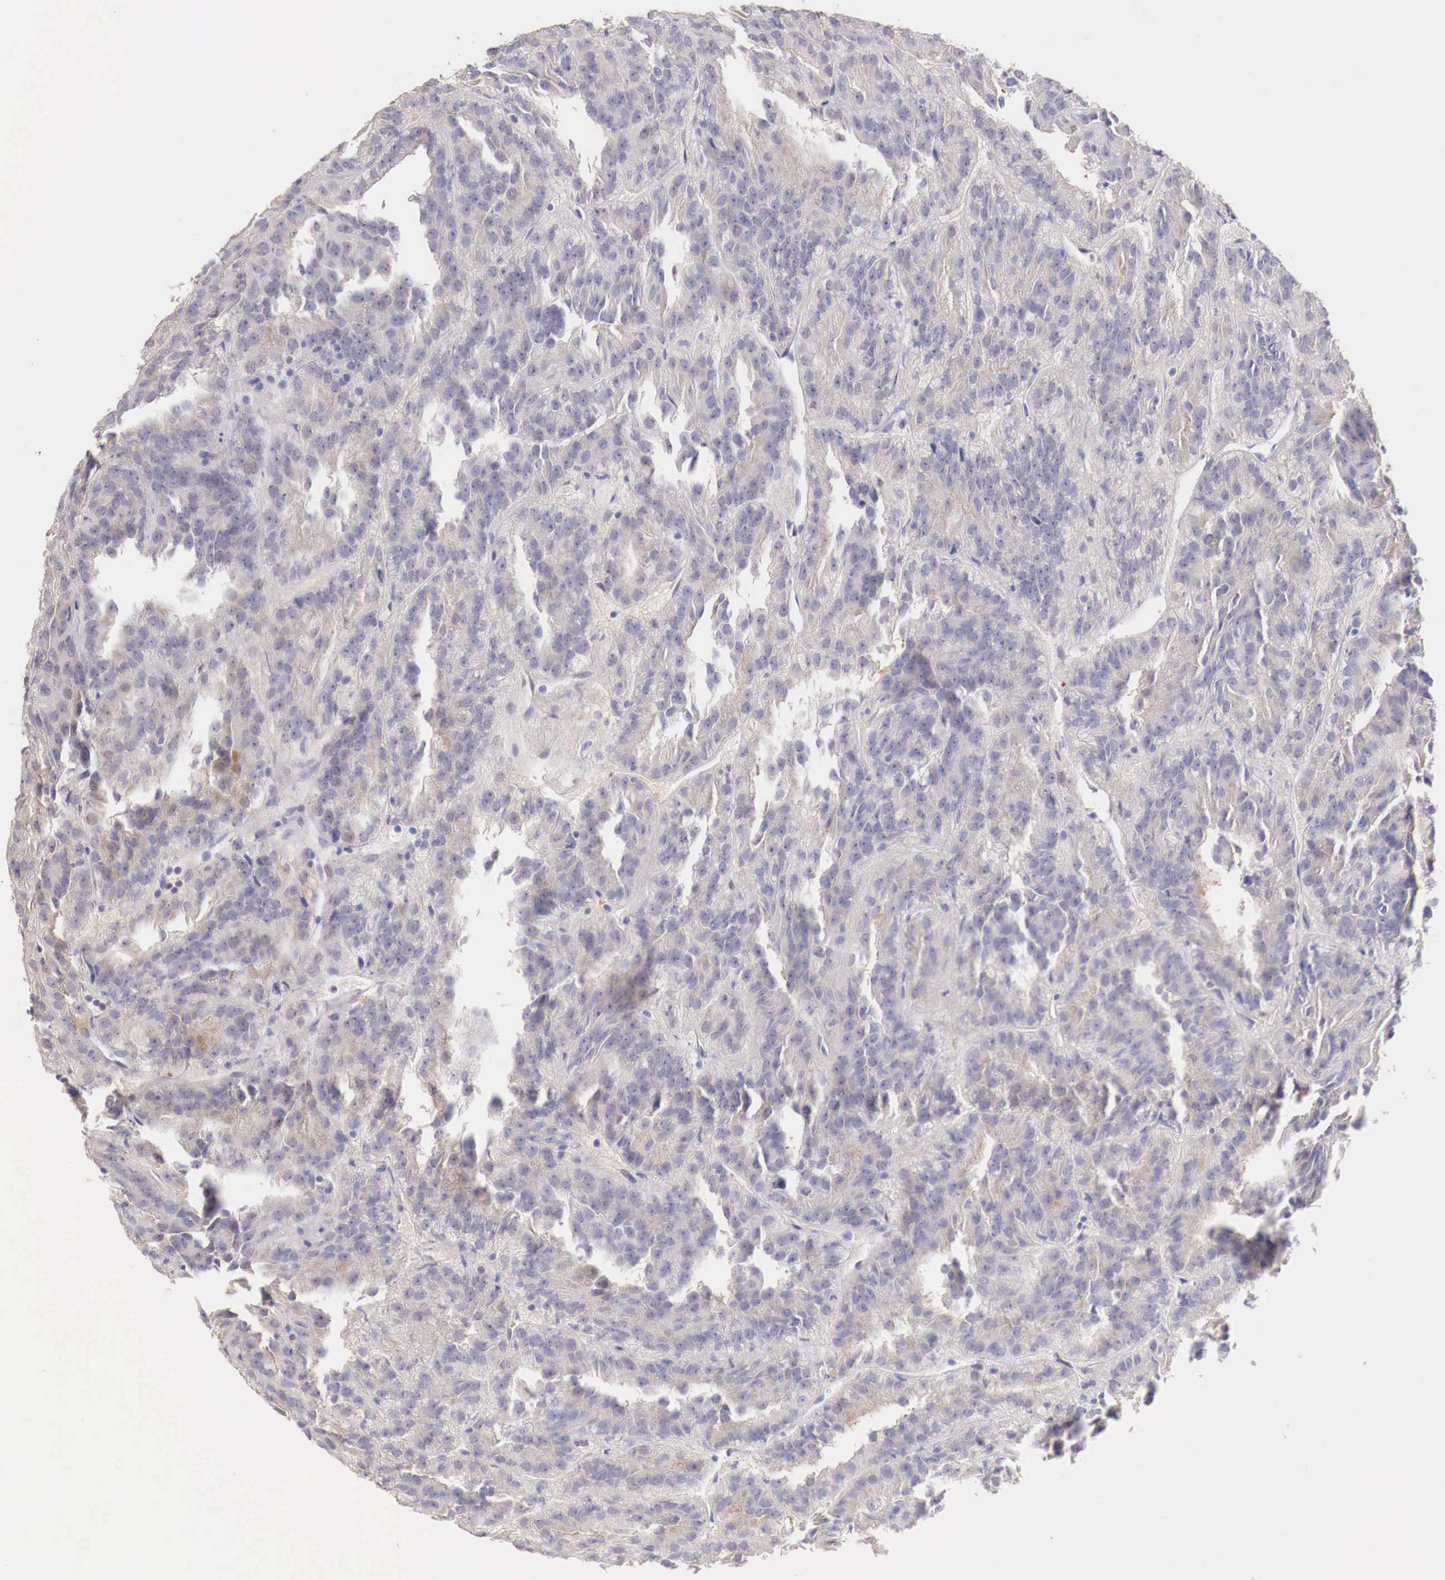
{"staining": {"intensity": "weak", "quantity": "25%-75%", "location": "cytoplasmic/membranous"}, "tissue": "renal cancer", "cell_type": "Tumor cells", "image_type": "cancer", "snomed": [{"axis": "morphology", "description": "Adenocarcinoma, NOS"}, {"axis": "topography", "description": "Kidney"}], "caption": "Weak cytoplasmic/membranous staining is seen in about 25%-75% of tumor cells in renal cancer (adenocarcinoma).", "gene": "ITIH6", "patient": {"sex": "male", "age": 46}}